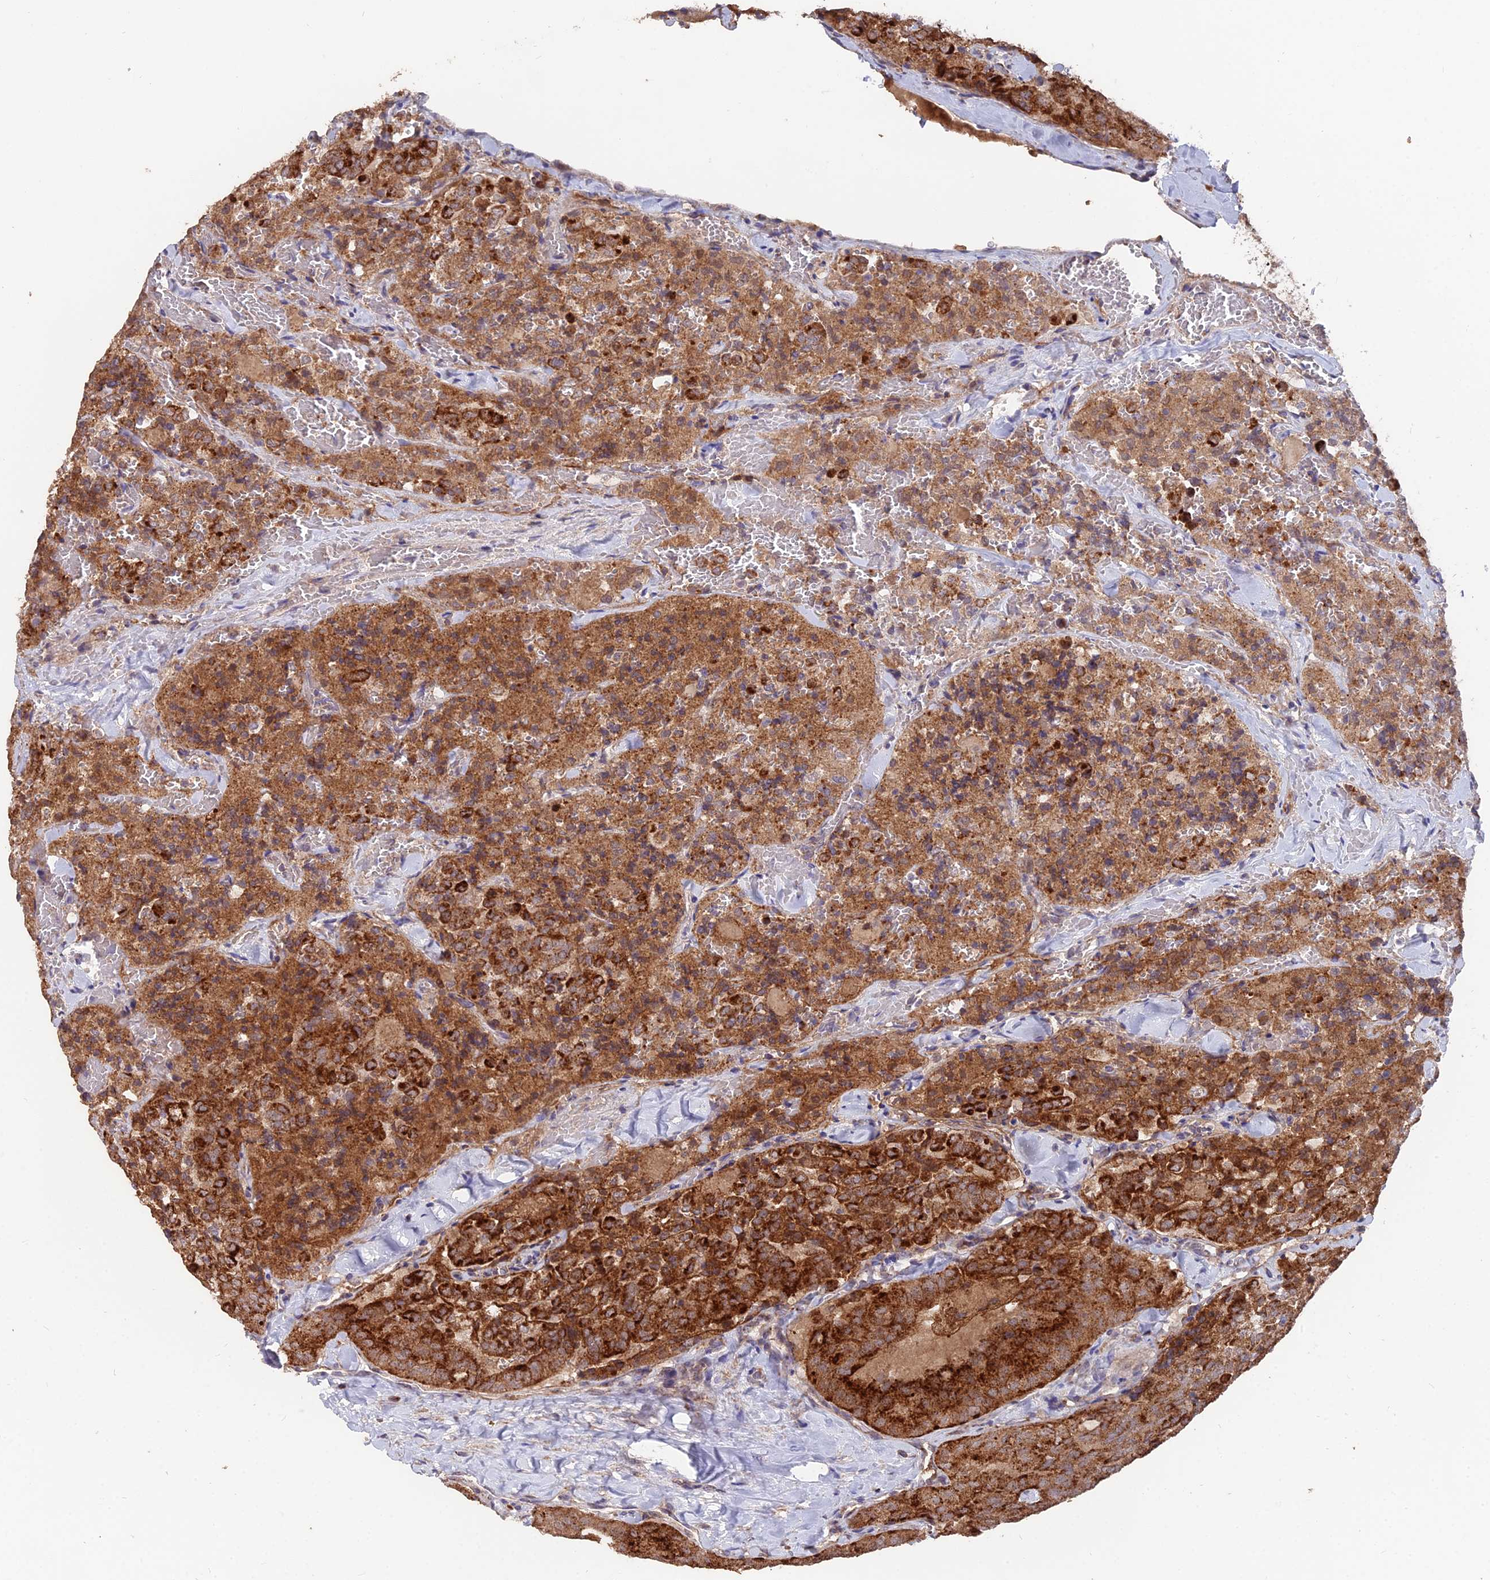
{"staining": {"intensity": "strong", "quantity": ">75%", "location": "cytoplasmic/membranous"}, "tissue": "thyroid cancer", "cell_type": "Tumor cells", "image_type": "cancer", "snomed": [{"axis": "morphology", "description": "Follicular adenoma carcinoma, NOS"}, {"axis": "topography", "description": "Thyroid gland"}], "caption": "Immunohistochemistry of human thyroid cancer (follicular adenoma carcinoma) exhibits high levels of strong cytoplasmic/membranous expression in about >75% of tumor cells.", "gene": "IFT22", "patient": {"sex": "male", "age": 75}}